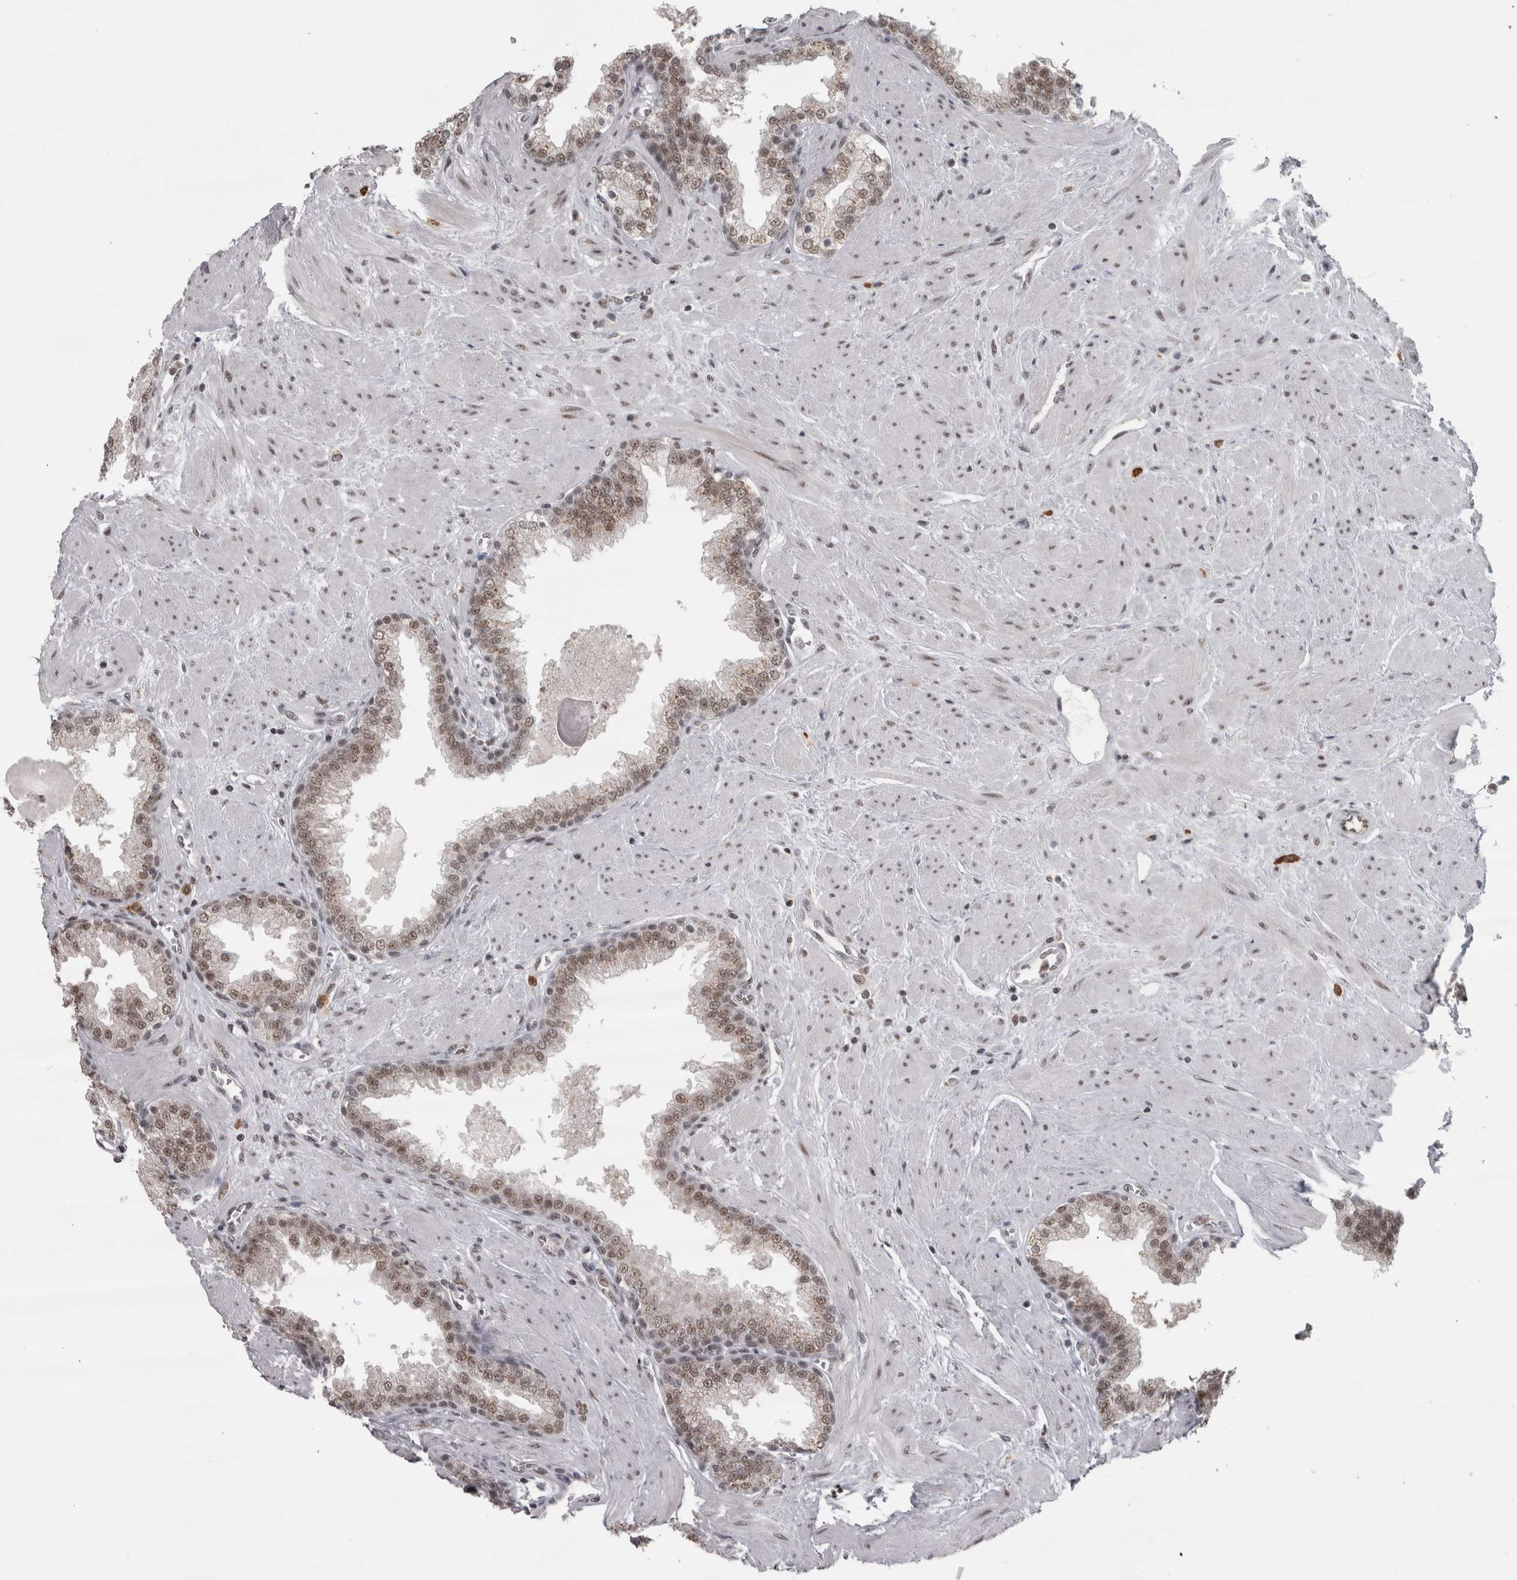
{"staining": {"intensity": "moderate", "quantity": "25%-75%", "location": "nuclear"}, "tissue": "prostate", "cell_type": "Glandular cells", "image_type": "normal", "snomed": [{"axis": "morphology", "description": "Normal tissue, NOS"}, {"axis": "topography", "description": "Prostate"}], "caption": "An immunohistochemistry histopathology image of benign tissue is shown. Protein staining in brown shows moderate nuclear positivity in prostate within glandular cells. The staining is performed using DAB (3,3'-diaminobenzidine) brown chromogen to label protein expression. The nuclei are counter-stained blue using hematoxylin.", "gene": "MICU3", "patient": {"sex": "male", "age": 51}}